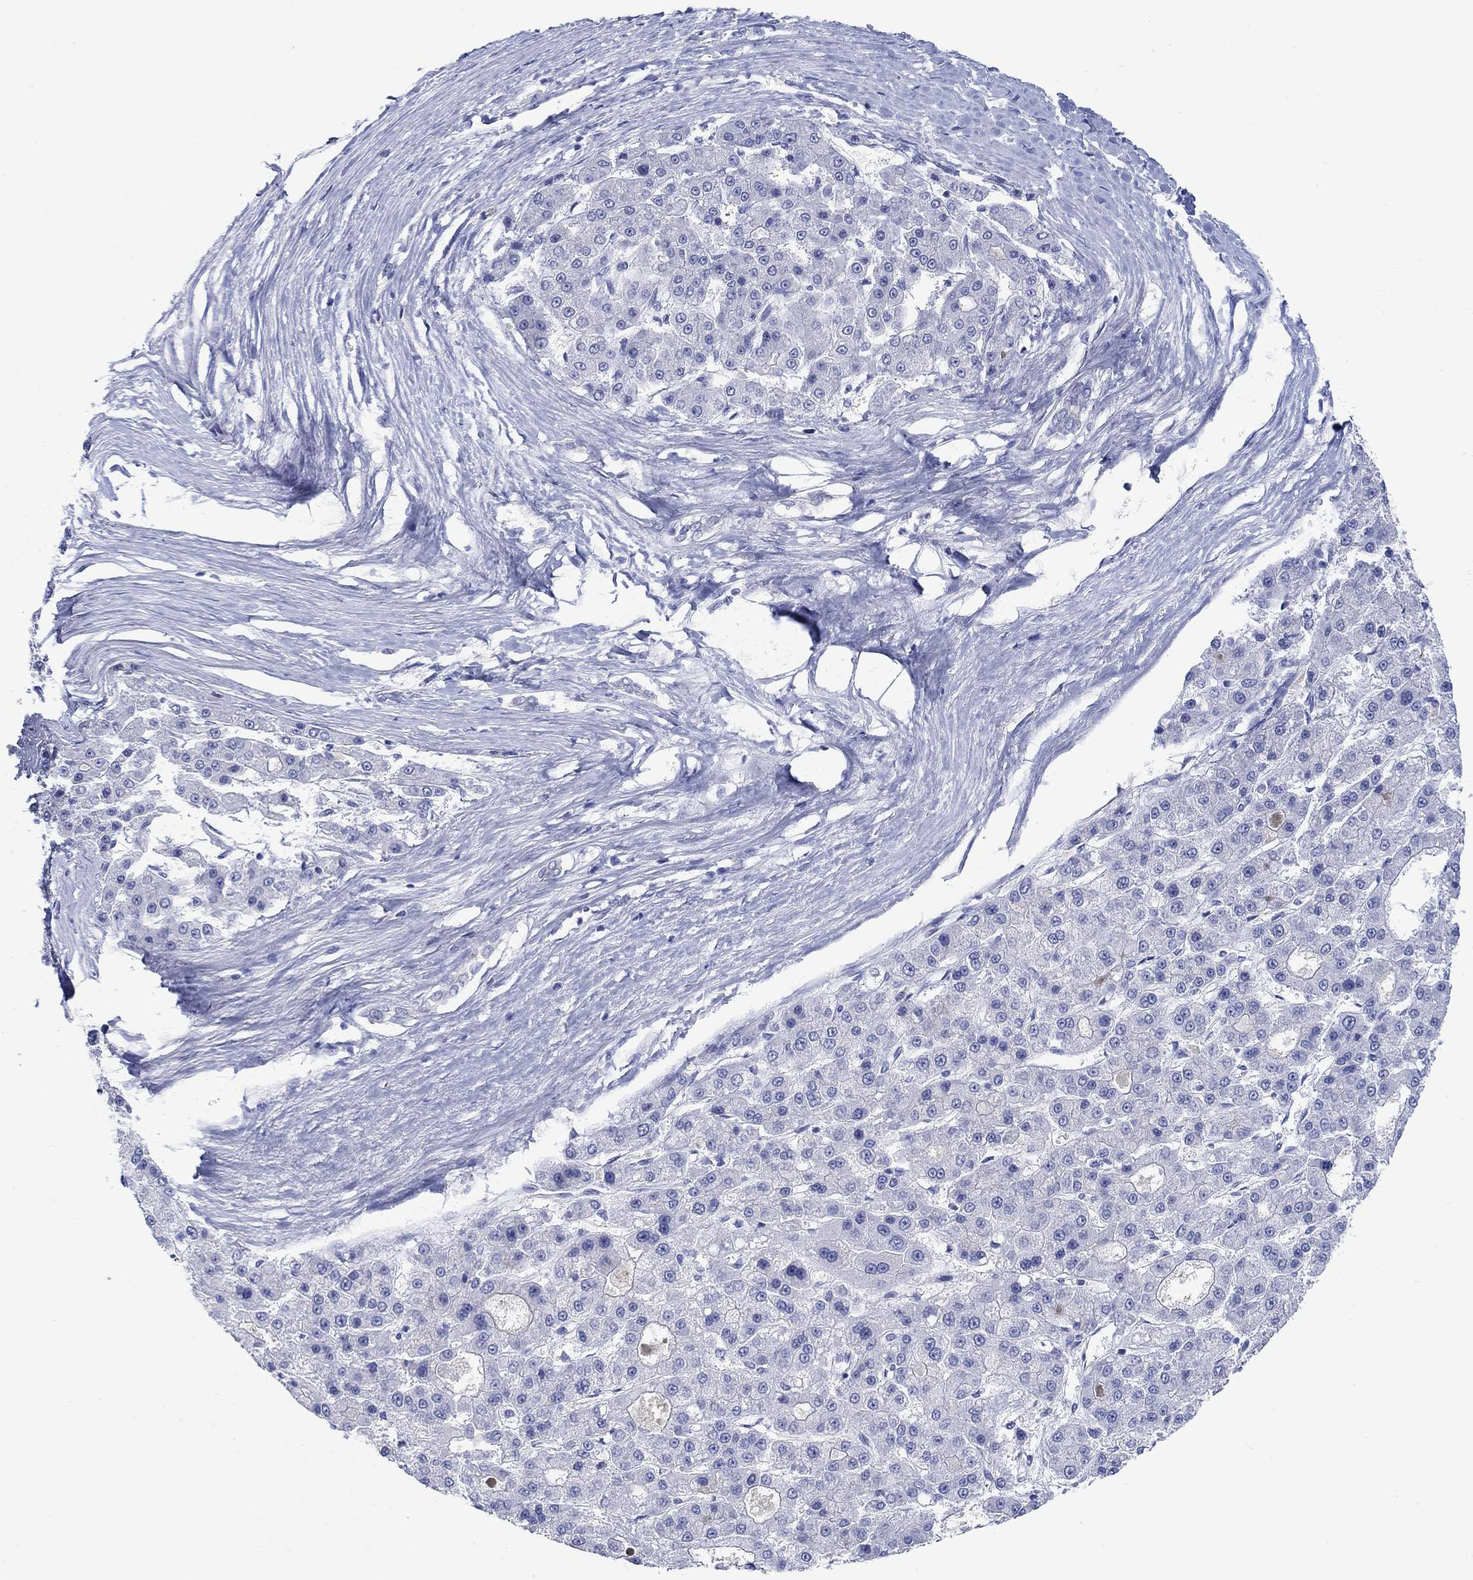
{"staining": {"intensity": "negative", "quantity": "none", "location": "none"}, "tissue": "liver cancer", "cell_type": "Tumor cells", "image_type": "cancer", "snomed": [{"axis": "morphology", "description": "Carcinoma, Hepatocellular, NOS"}, {"axis": "topography", "description": "Liver"}], "caption": "Tumor cells show no significant protein expression in hepatocellular carcinoma (liver).", "gene": "KRT222", "patient": {"sex": "male", "age": 70}}